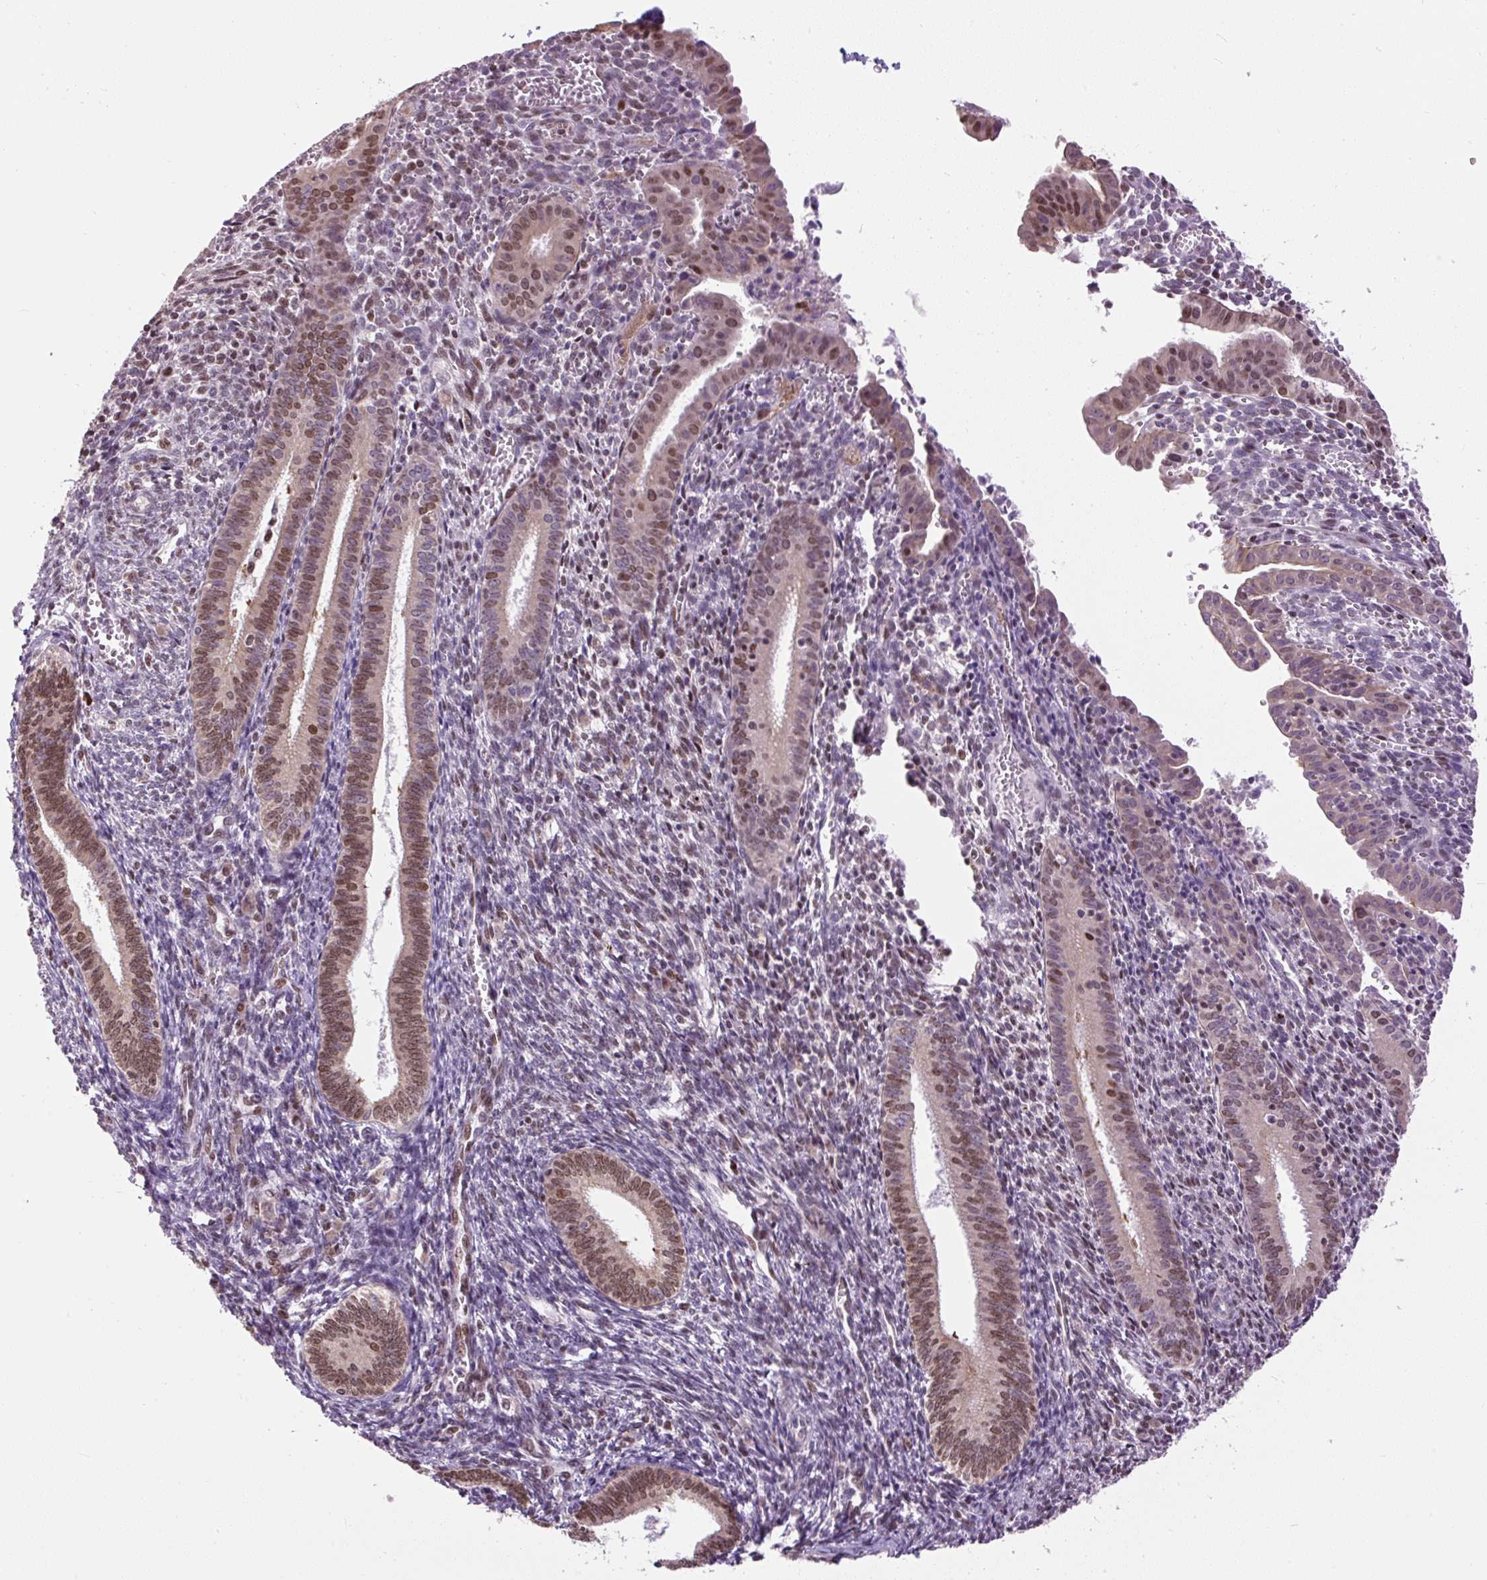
{"staining": {"intensity": "moderate", "quantity": "25%-75%", "location": "nuclear"}, "tissue": "endometrium", "cell_type": "Cells in endometrial stroma", "image_type": "normal", "snomed": [{"axis": "morphology", "description": "Normal tissue, NOS"}, {"axis": "topography", "description": "Endometrium"}], "caption": "Protein staining of normal endometrium exhibits moderate nuclear positivity in about 25%-75% of cells in endometrial stroma.", "gene": "ZNF672", "patient": {"sex": "female", "age": 41}}